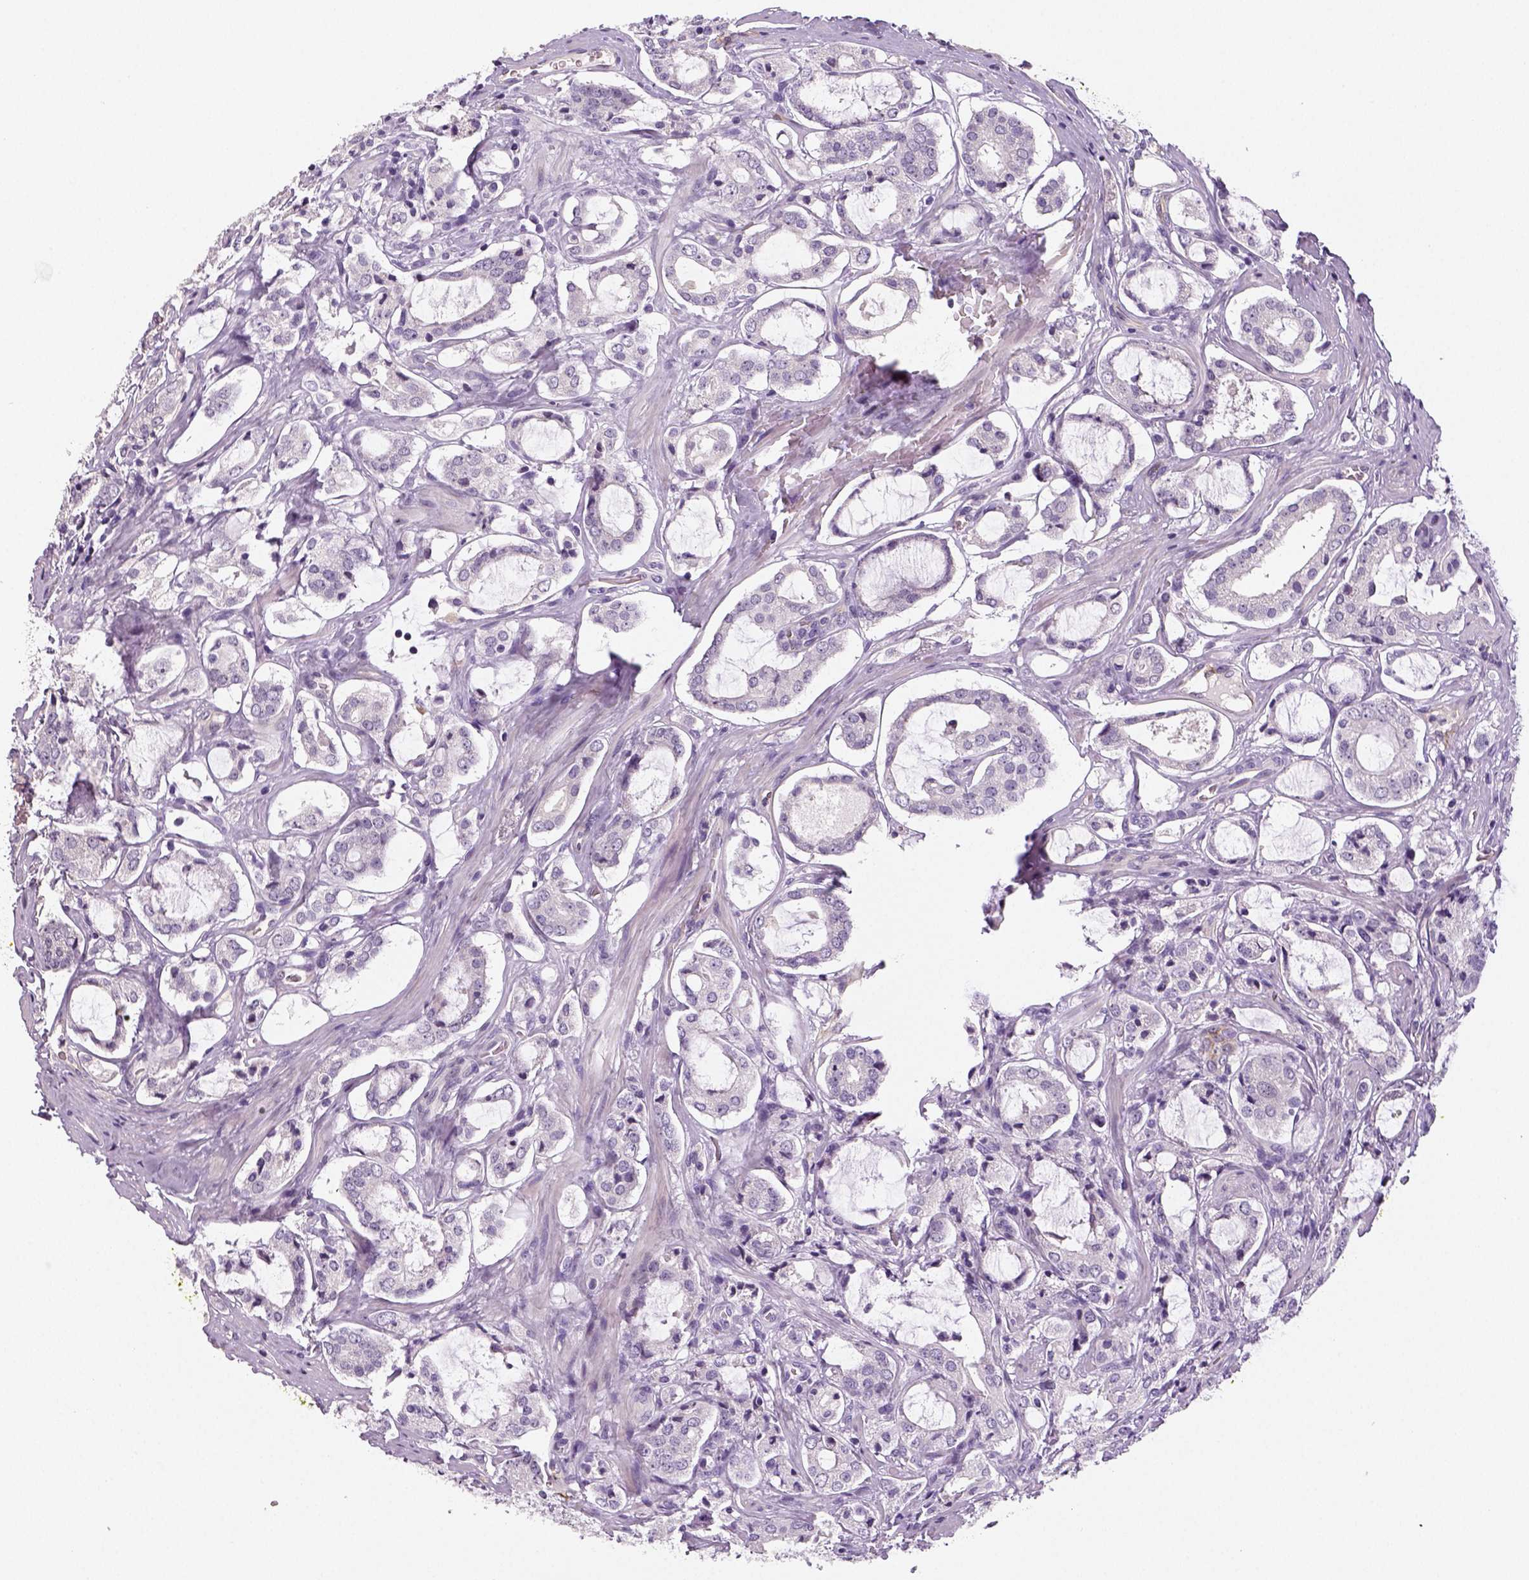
{"staining": {"intensity": "negative", "quantity": "none", "location": "none"}, "tissue": "prostate cancer", "cell_type": "Tumor cells", "image_type": "cancer", "snomed": [{"axis": "morphology", "description": "Adenocarcinoma, NOS"}, {"axis": "topography", "description": "Prostate"}], "caption": "DAB immunohistochemical staining of prostate cancer (adenocarcinoma) exhibits no significant staining in tumor cells. The staining was performed using DAB (3,3'-diaminobenzidine) to visualize the protein expression in brown, while the nuclei were stained in blue with hematoxylin (Magnification: 20x).", "gene": "TSPAN7", "patient": {"sex": "male", "age": 66}}